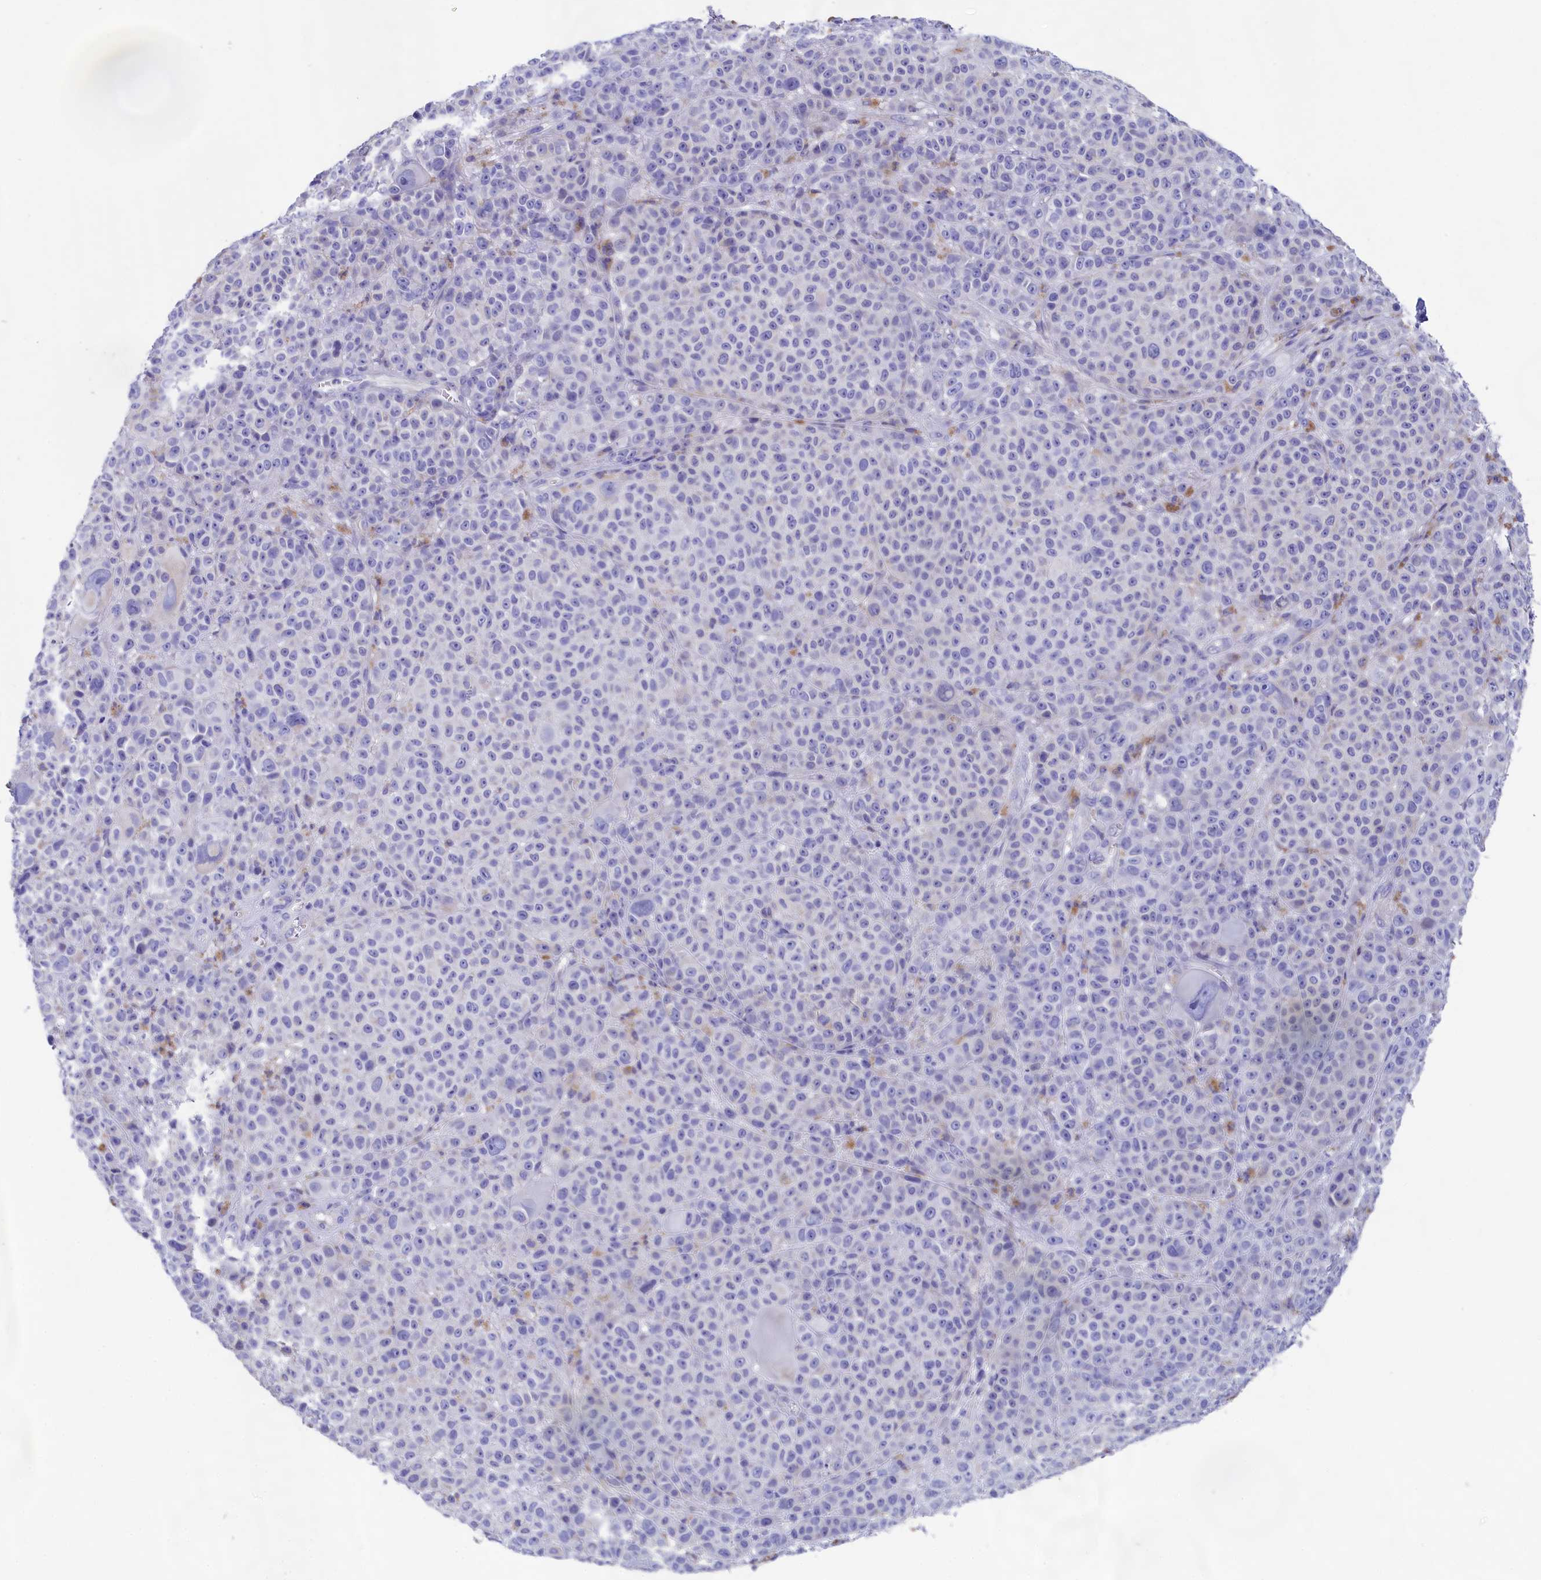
{"staining": {"intensity": "negative", "quantity": "none", "location": "none"}, "tissue": "melanoma", "cell_type": "Tumor cells", "image_type": "cancer", "snomed": [{"axis": "morphology", "description": "Malignant melanoma, NOS"}, {"axis": "topography", "description": "Skin"}], "caption": "Image shows no significant protein staining in tumor cells of melanoma.", "gene": "PRDM12", "patient": {"sex": "female", "age": 94}}